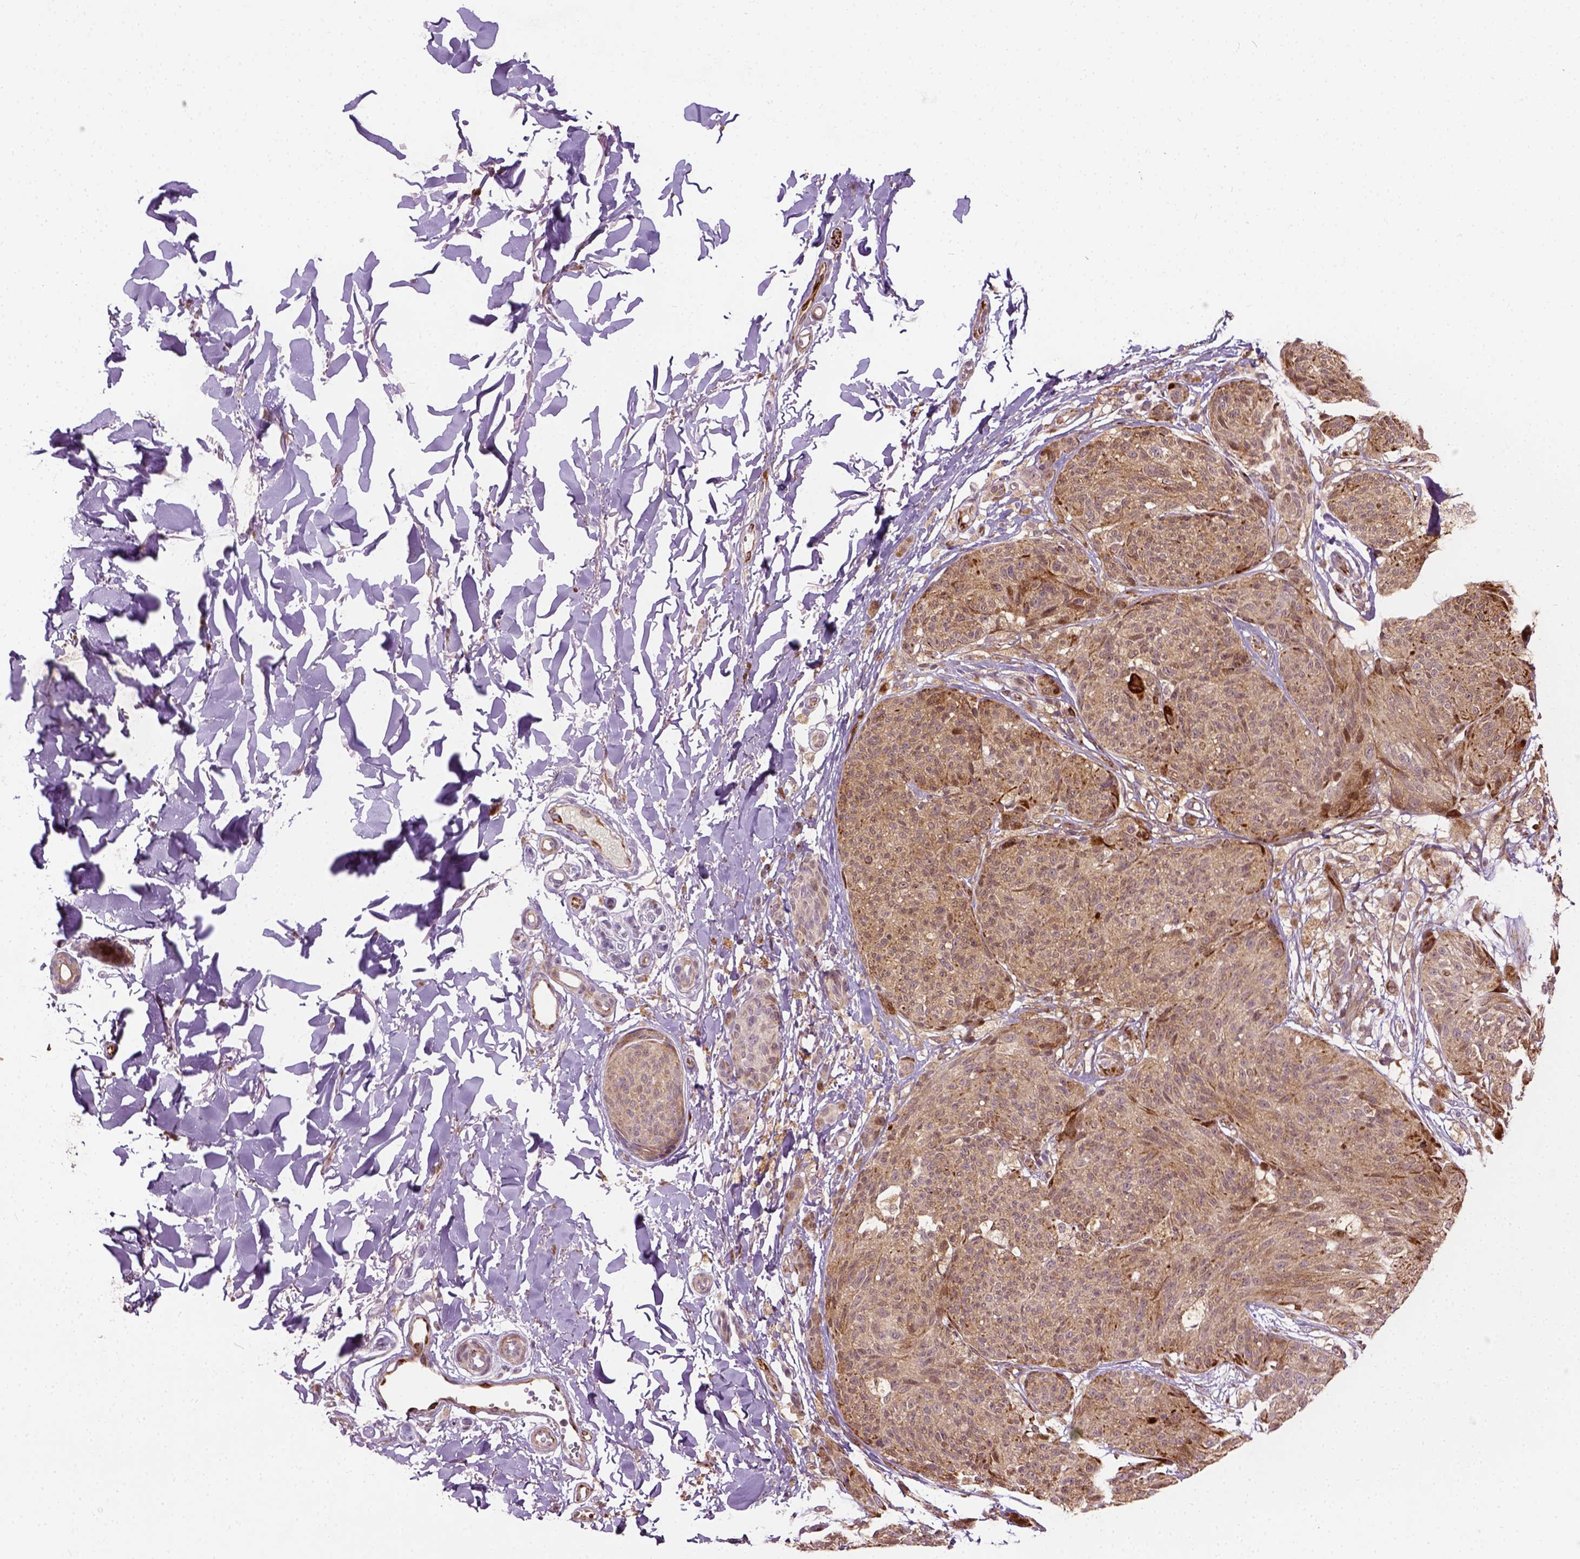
{"staining": {"intensity": "moderate", "quantity": ">75%", "location": "cytoplasmic/membranous"}, "tissue": "melanoma", "cell_type": "Tumor cells", "image_type": "cancer", "snomed": [{"axis": "morphology", "description": "Malignant melanoma, NOS"}, {"axis": "topography", "description": "Skin"}], "caption": "Immunohistochemical staining of human malignant melanoma shows moderate cytoplasmic/membranous protein staining in approximately >75% of tumor cells.", "gene": "PKP3", "patient": {"sex": "female", "age": 87}}